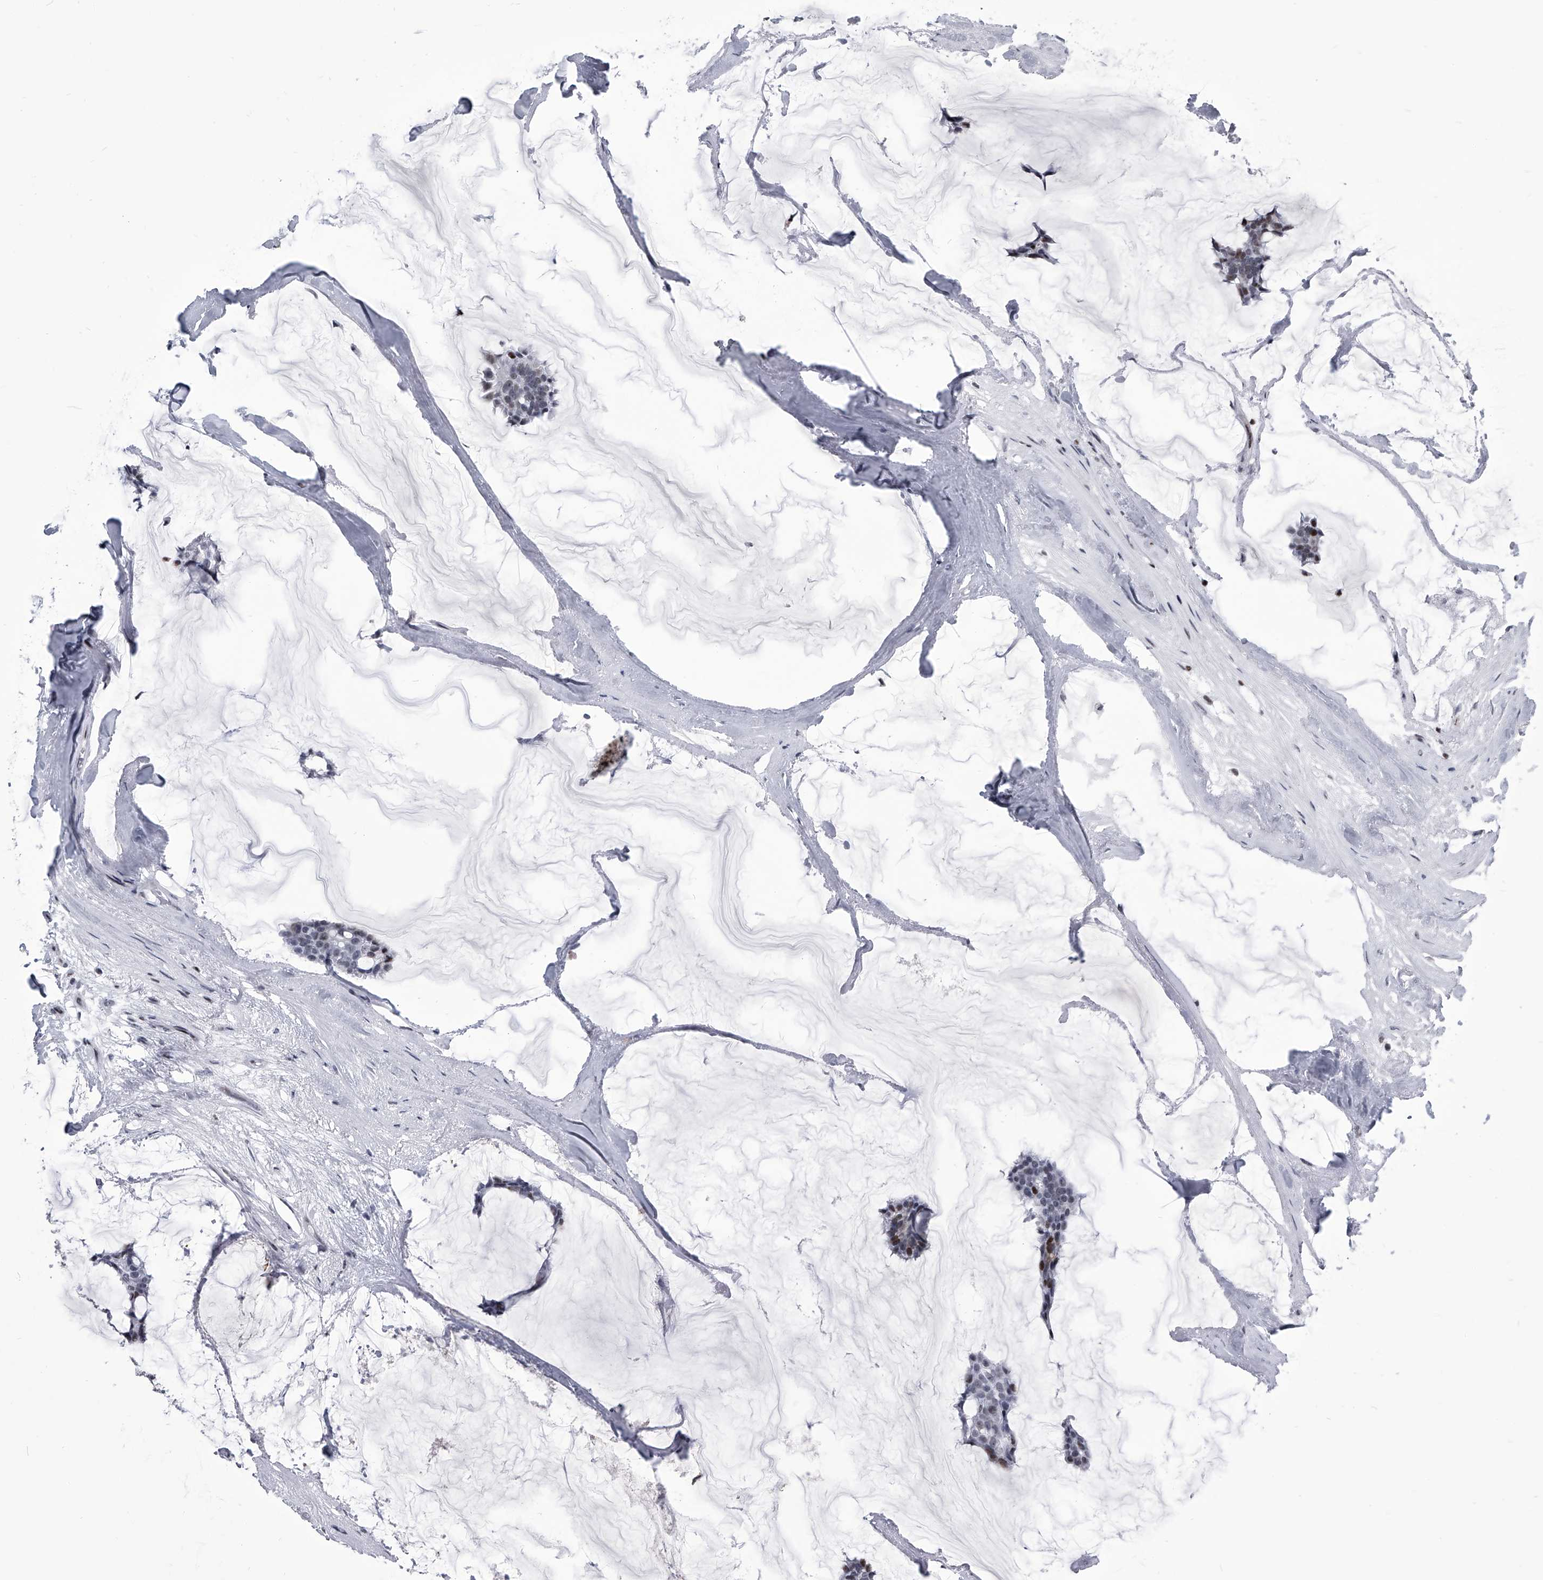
{"staining": {"intensity": "moderate", "quantity": "25%-75%", "location": "nuclear"}, "tissue": "breast cancer", "cell_type": "Tumor cells", "image_type": "cancer", "snomed": [{"axis": "morphology", "description": "Duct carcinoma"}, {"axis": "topography", "description": "Breast"}], "caption": "Breast cancer (infiltrating ductal carcinoma) stained with DAB IHC demonstrates medium levels of moderate nuclear positivity in approximately 25%-75% of tumor cells.", "gene": "CMTR1", "patient": {"sex": "female", "age": 93}}